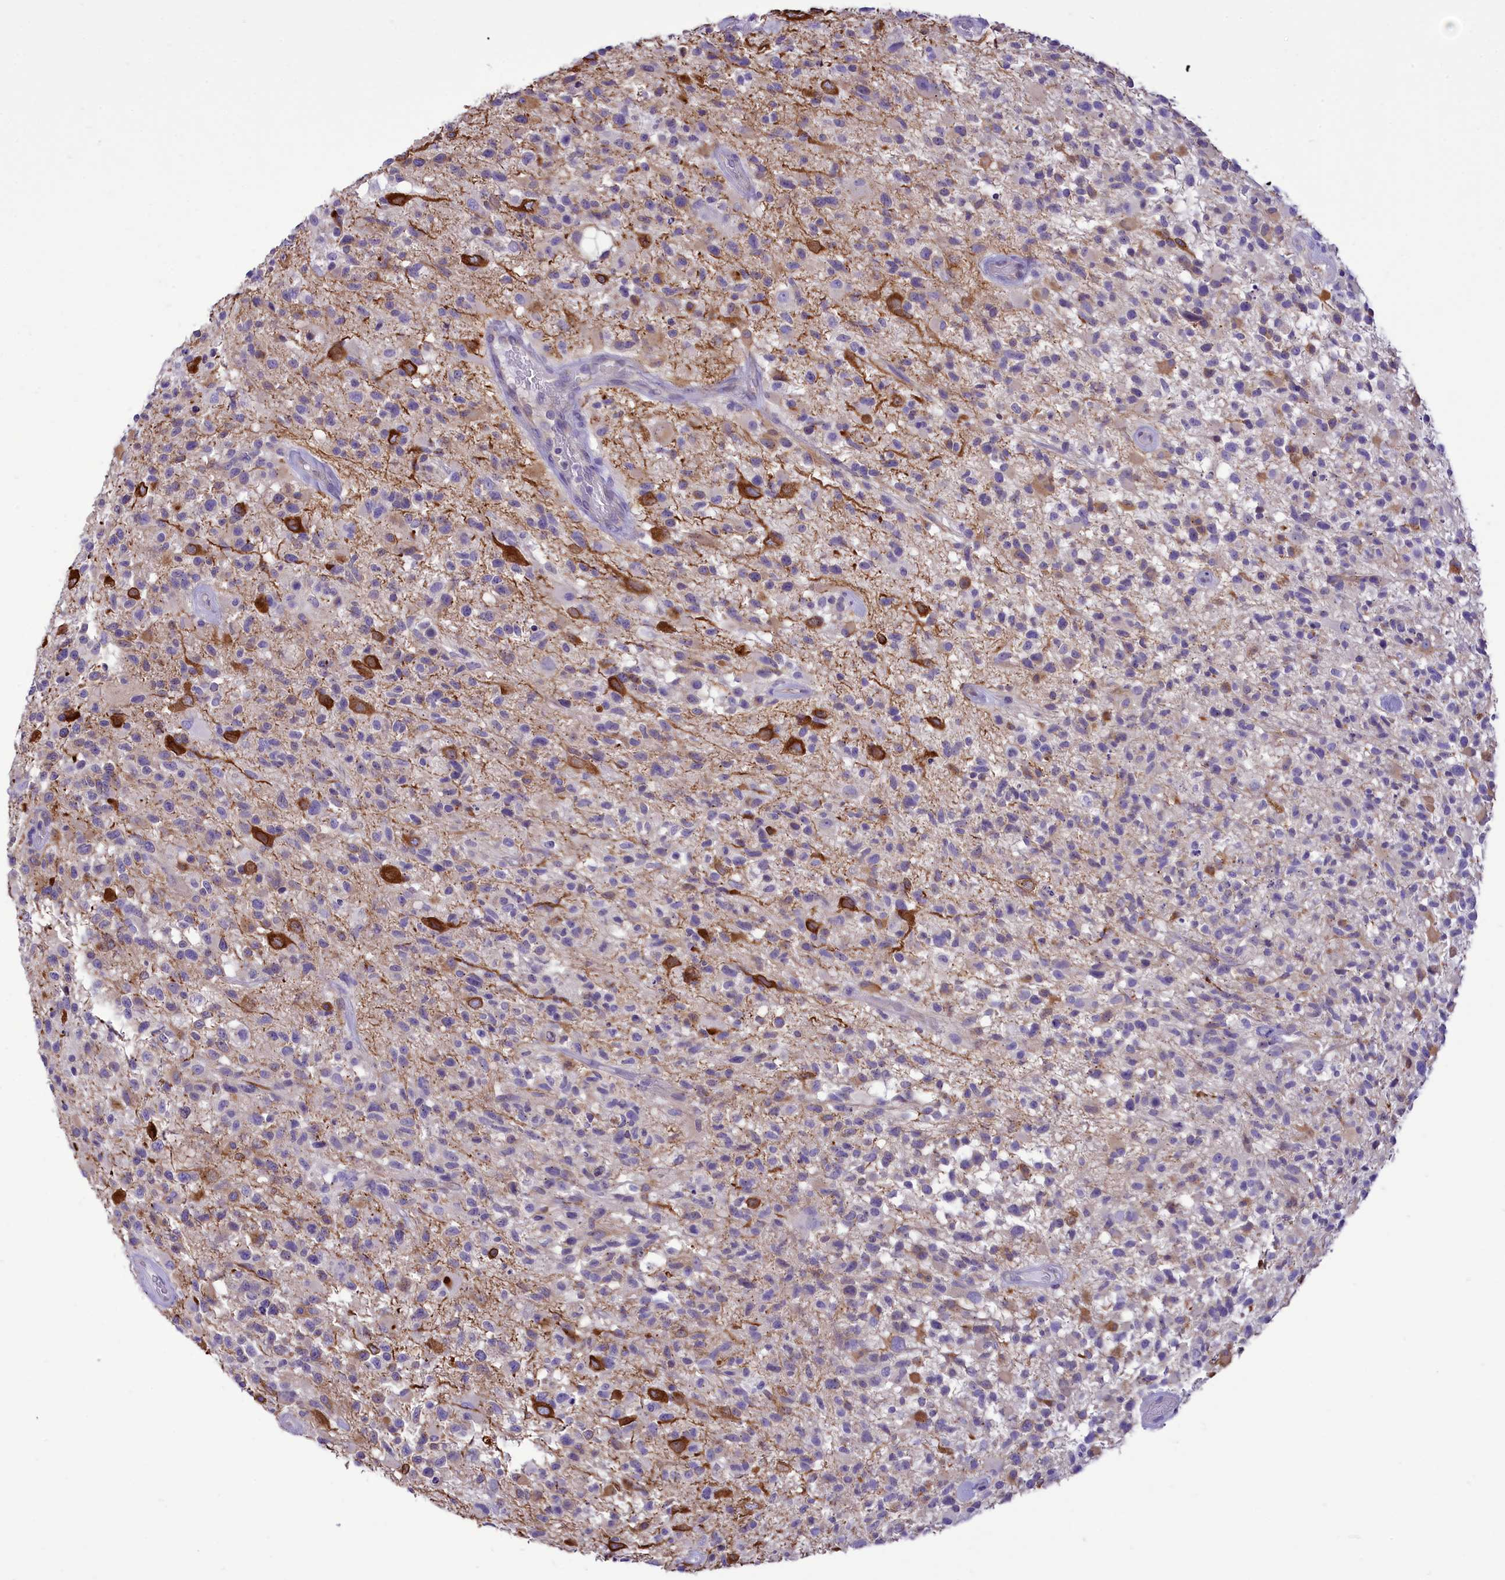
{"staining": {"intensity": "negative", "quantity": "none", "location": "none"}, "tissue": "glioma", "cell_type": "Tumor cells", "image_type": "cancer", "snomed": [{"axis": "morphology", "description": "Glioma, malignant, High grade"}, {"axis": "morphology", "description": "Glioblastoma, NOS"}, {"axis": "topography", "description": "Brain"}], "caption": "There is no significant expression in tumor cells of glioma.", "gene": "DCAF16", "patient": {"sex": "male", "age": 60}}